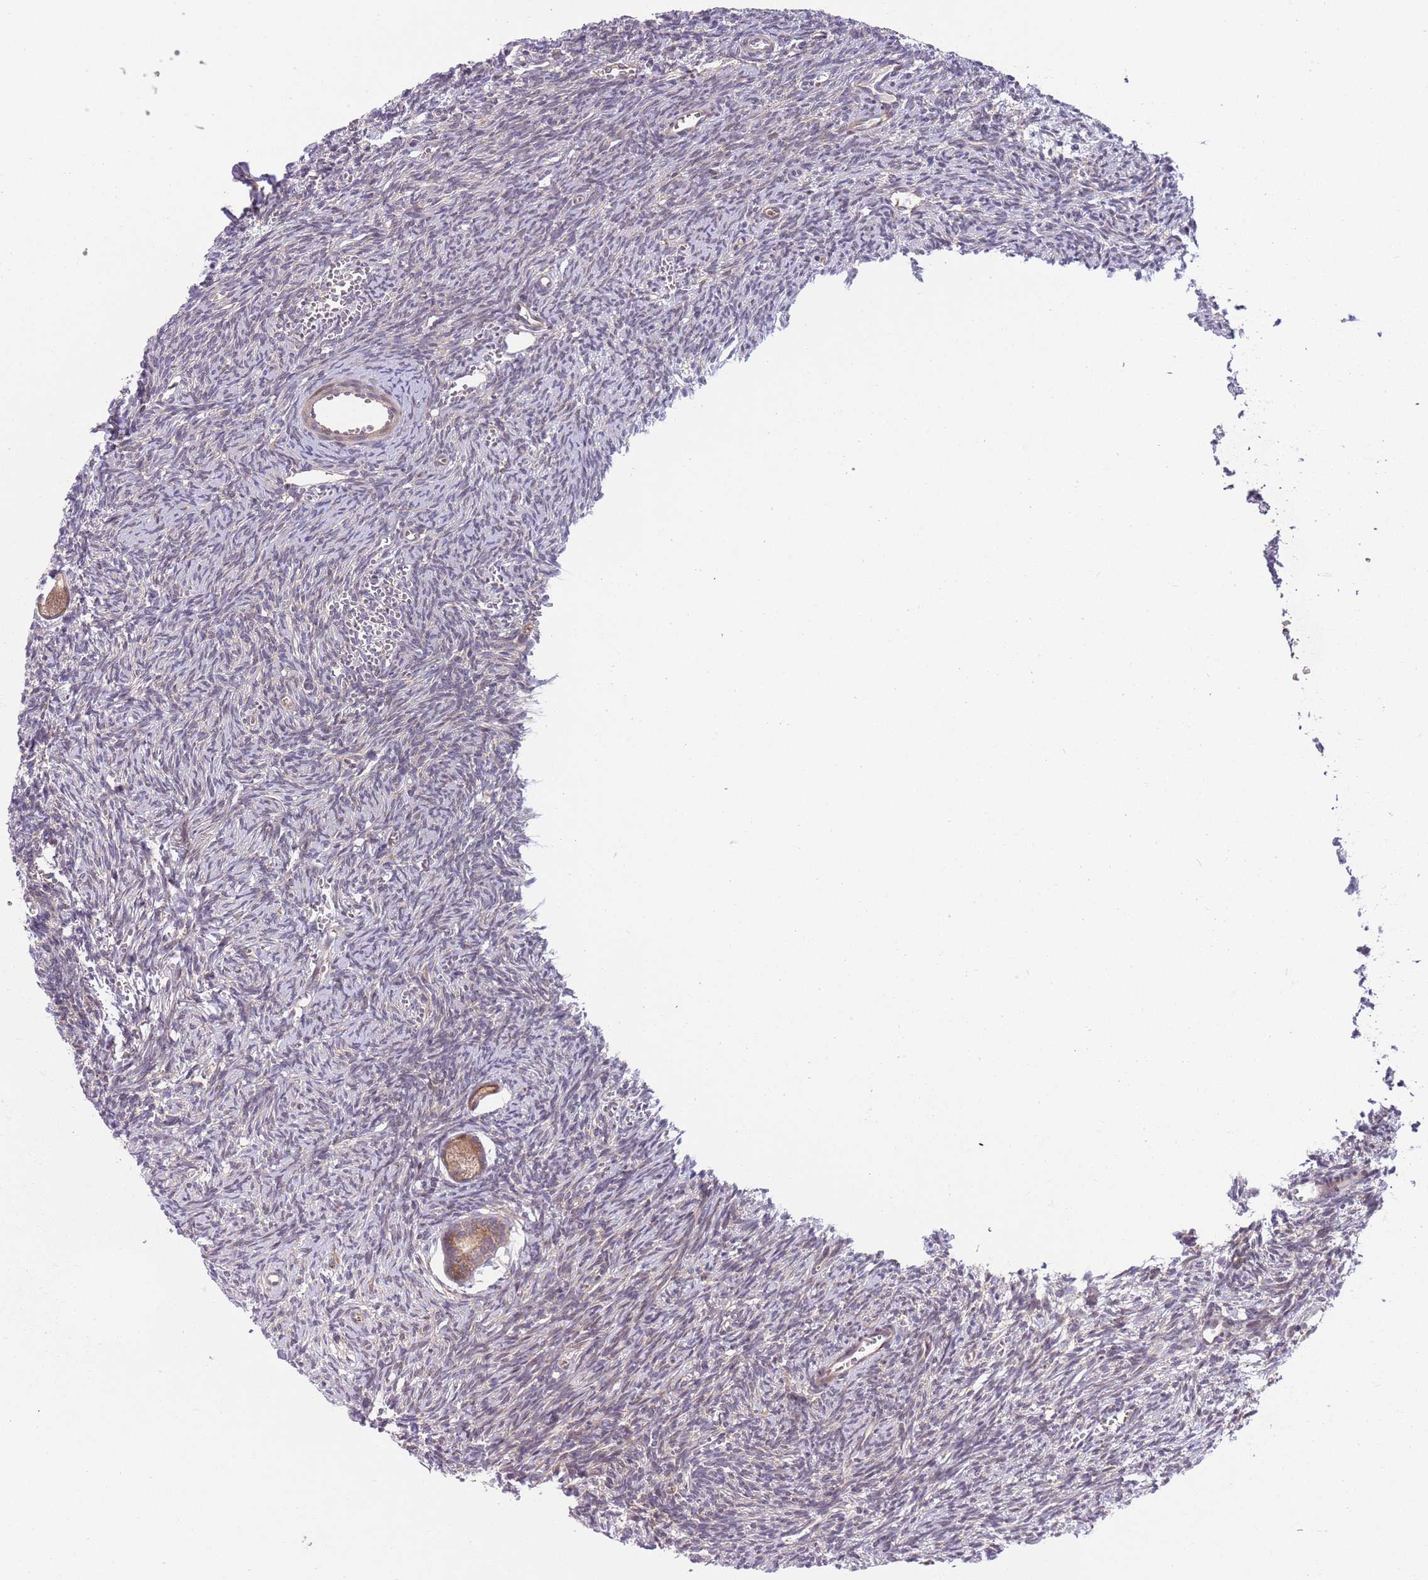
{"staining": {"intensity": "negative", "quantity": "none", "location": "none"}, "tissue": "ovary", "cell_type": "Ovarian stroma cells", "image_type": "normal", "snomed": [{"axis": "morphology", "description": "Normal tissue, NOS"}, {"axis": "topography", "description": "Ovary"}], "caption": "Immunohistochemistry micrograph of normal human ovary stained for a protein (brown), which displays no expression in ovarian stroma cells.", "gene": "GGA1", "patient": {"sex": "female", "age": 39}}